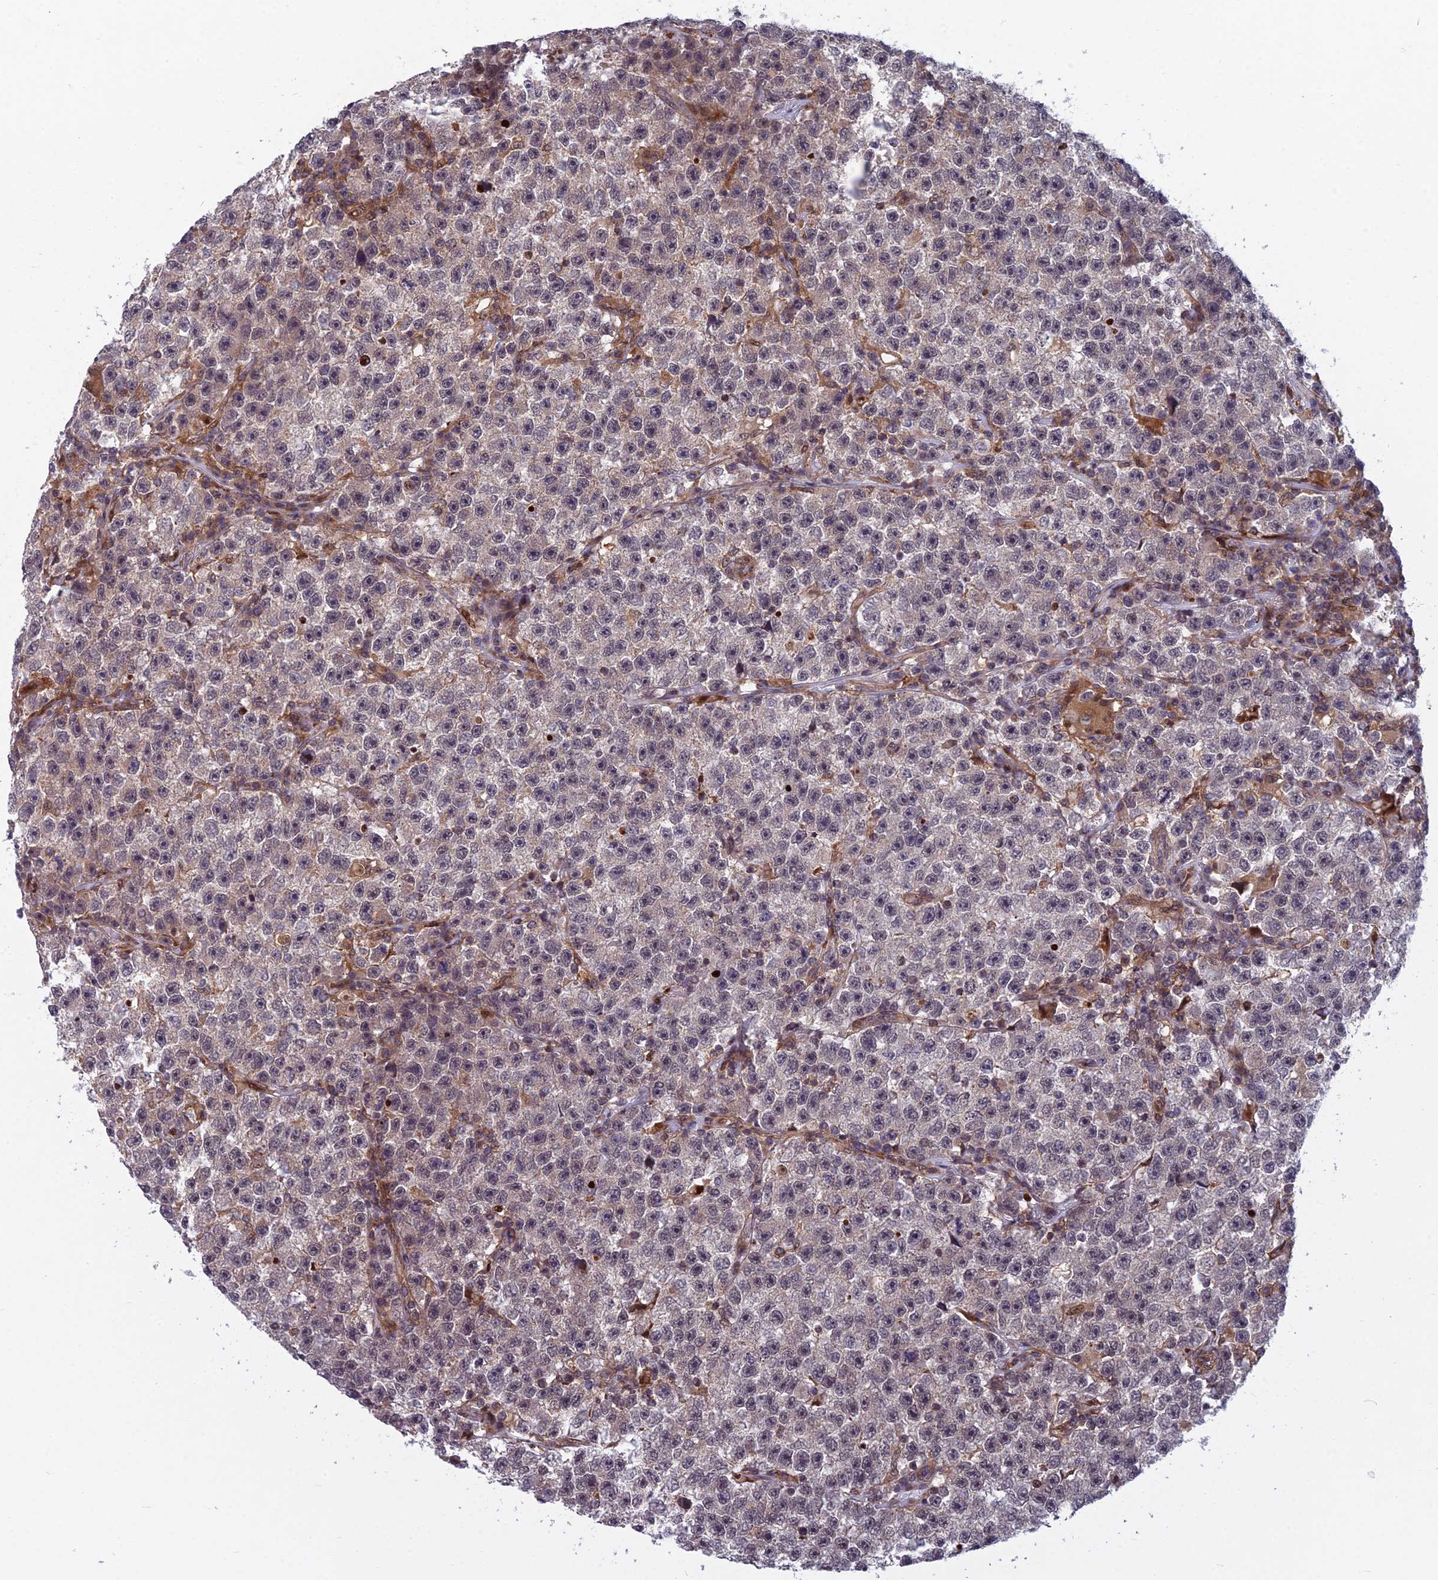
{"staining": {"intensity": "weak", "quantity": "25%-75%", "location": "cytoplasmic/membranous"}, "tissue": "testis cancer", "cell_type": "Tumor cells", "image_type": "cancer", "snomed": [{"axis": "morphology", "description": "Seminoma, NOS"}, {"axis": "topography", "description": "Testis"}], "caption": "A histopathology image showing weak cytoplasmic/membranous positivity in about 25%-75% of tumor cells in testis cancer (seminoma), as visualized by brown immunohistochemical staining.", "gene": "COMMD2", "patient": {"sex": "male", "age": 22}}